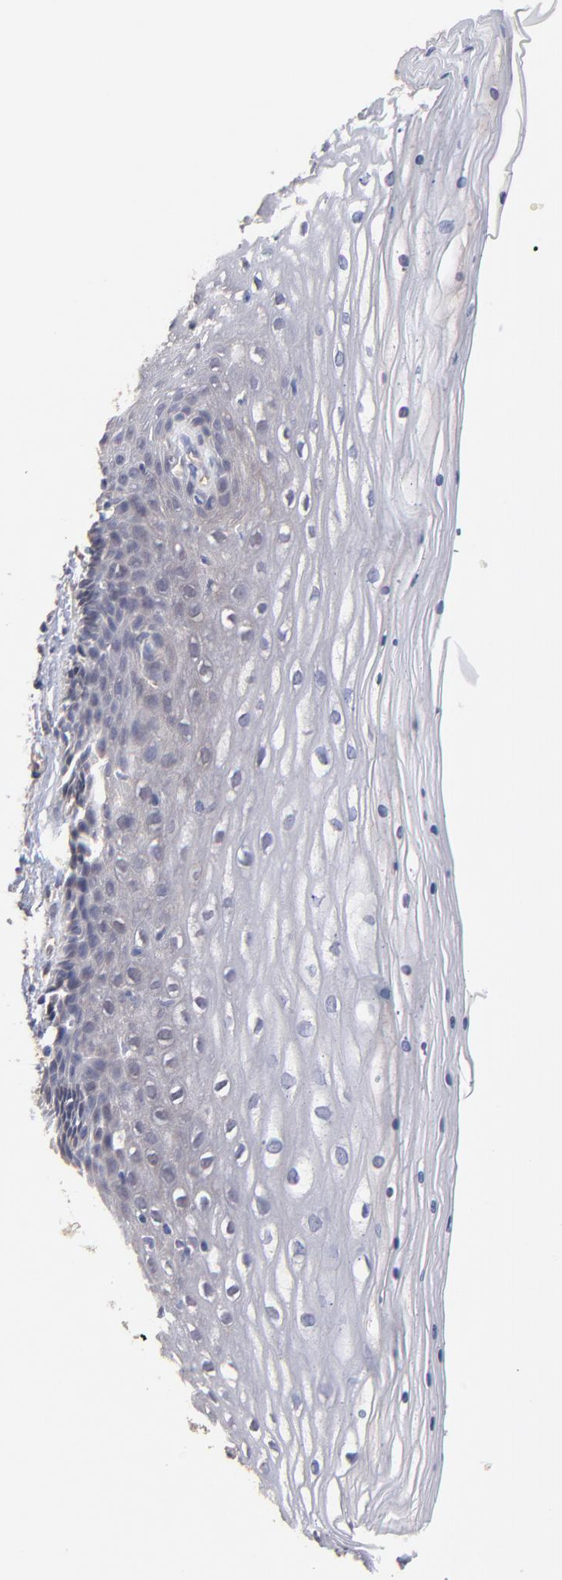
{"staining": {"intensity": "moderate", "quantity": ">75%", "location": "cytoplasmic/membranous"}, "tissue": "cervix", "cell_type": "Glandular cells", "image_type": "normal", "snomed": [{"axis": "morphology", "description": "Normal tissue, NOS"}, {"axis": "topography", "description": "Cervix"}], "caption": "An image showing moderate cytoplasmic/membranous staining in approximately >75% of glandular cells in benign cervix, as visualized by brown immunohistochemical staining.", "gene": "STAP2", "patient": {"sex": "female", "age": 39}}